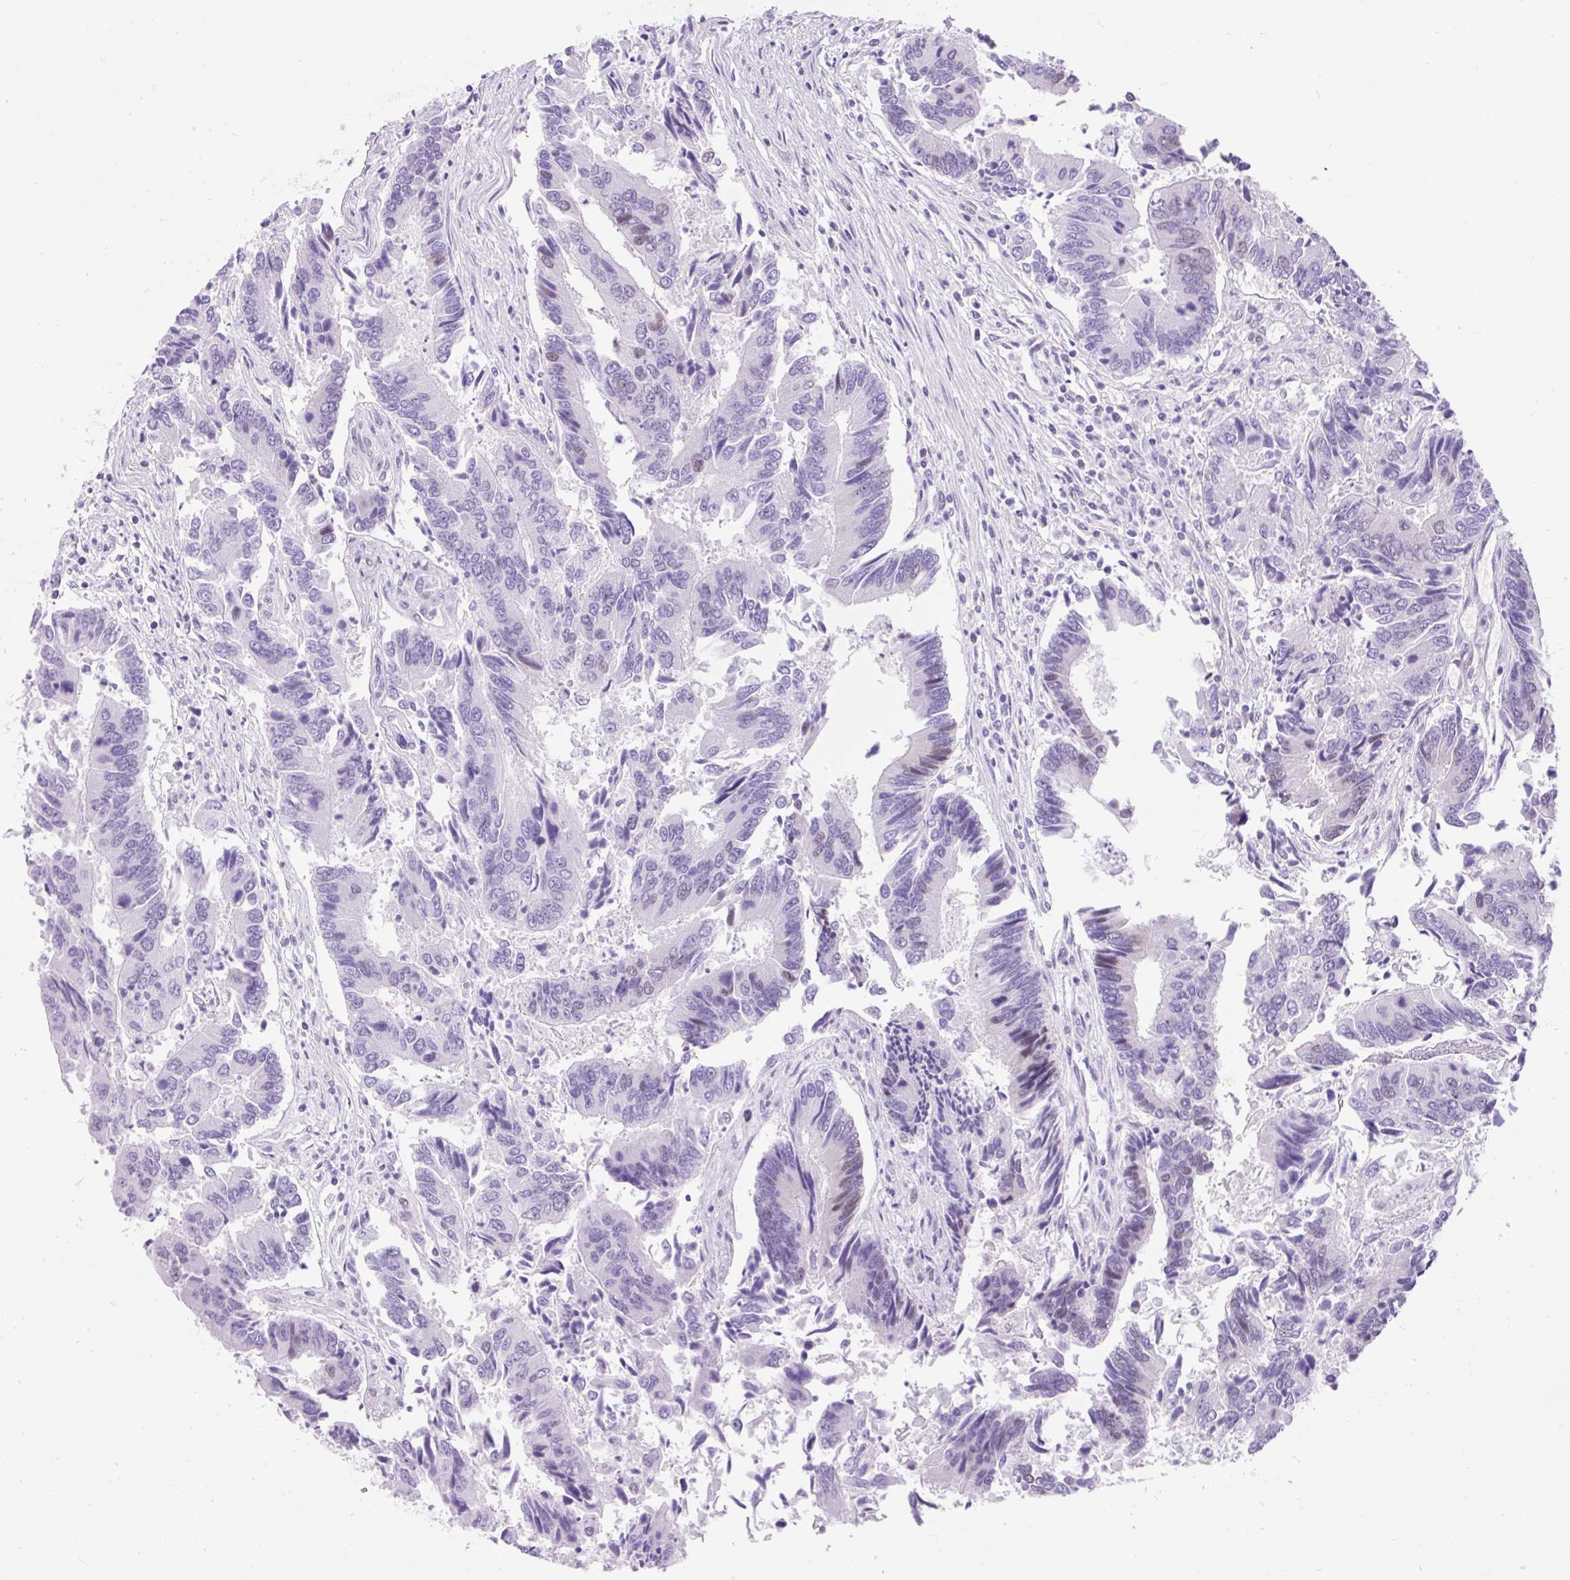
{"staining": {"intensity": "negative", "quantity": "none", "location": "none"}, "tissue": "colorectal cancer", "cell_type": "Tumor cells", "image_type": "cancer", "snomed": [{"axis": "morphology", "description": "Adenocarcinoma, NOS"}, {"axis": "topography", "description": "Colon"}], "caption": "Image shows no protein staining in tumor cells of adenocarcinoma (colorectal) tissue.", "gene": "PLCXD2", "patient": {"sex": "female", "age": 67}}